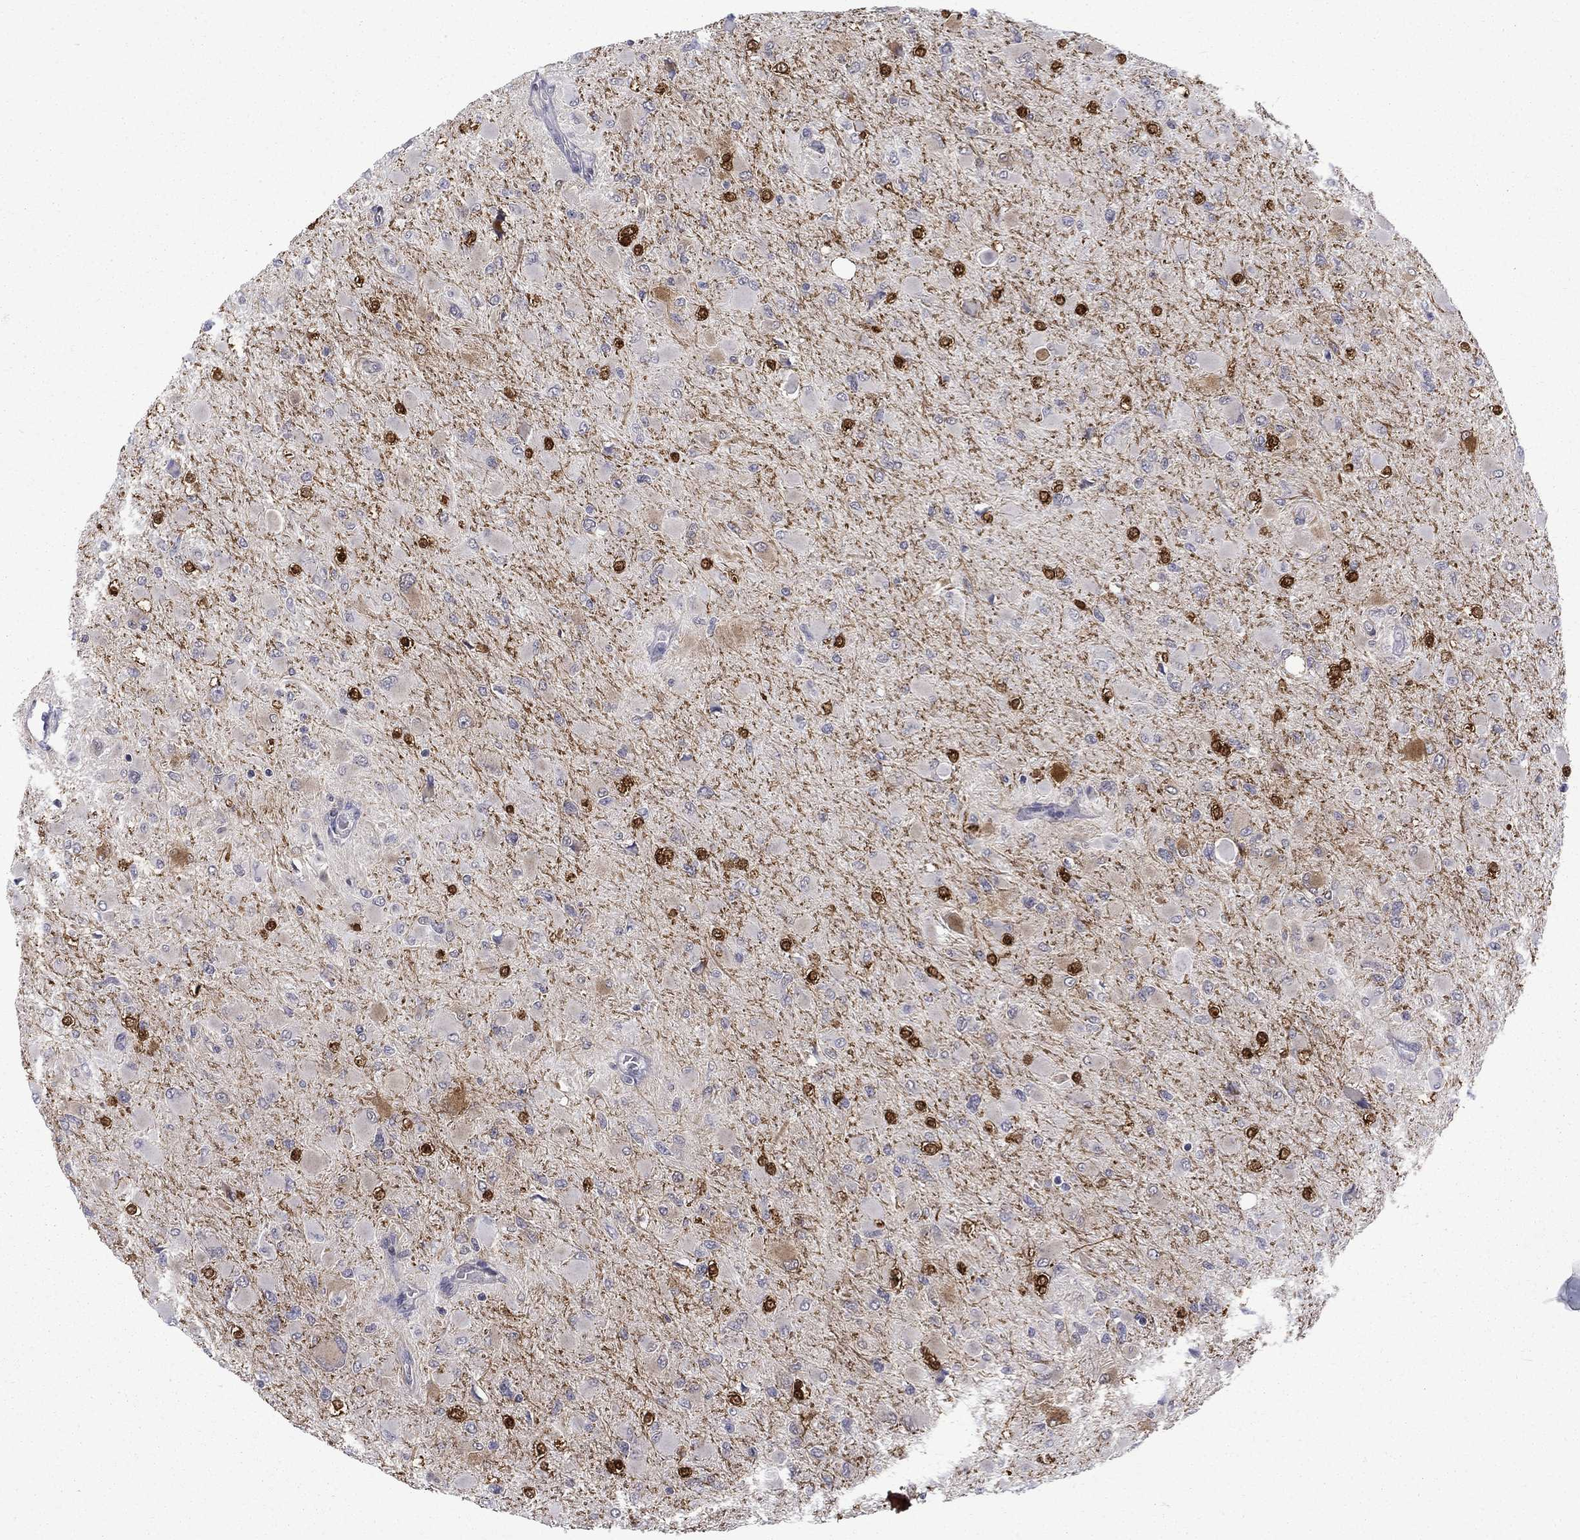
{"staining": {"intensity": "strong", "quantity": "25%-75%", "location": "nuclear"}, "tissue": "glioma", "cell_type": "Tumor cells", "image_type": "cancer", "snomed": [{"axis": "morphology", "description": "Glioma, malignant, High grade"}, {"axis": "topography", "description": "Cerebral cortex"}], "caption": "Malignant high-grade glioma was stained to show a protein in brown. There is high levels of strong nuclear expression in approximately 25%-75% of tumor cells.", "gene": "PCBP3", "patient": {"sex": "female", "age": 36}}